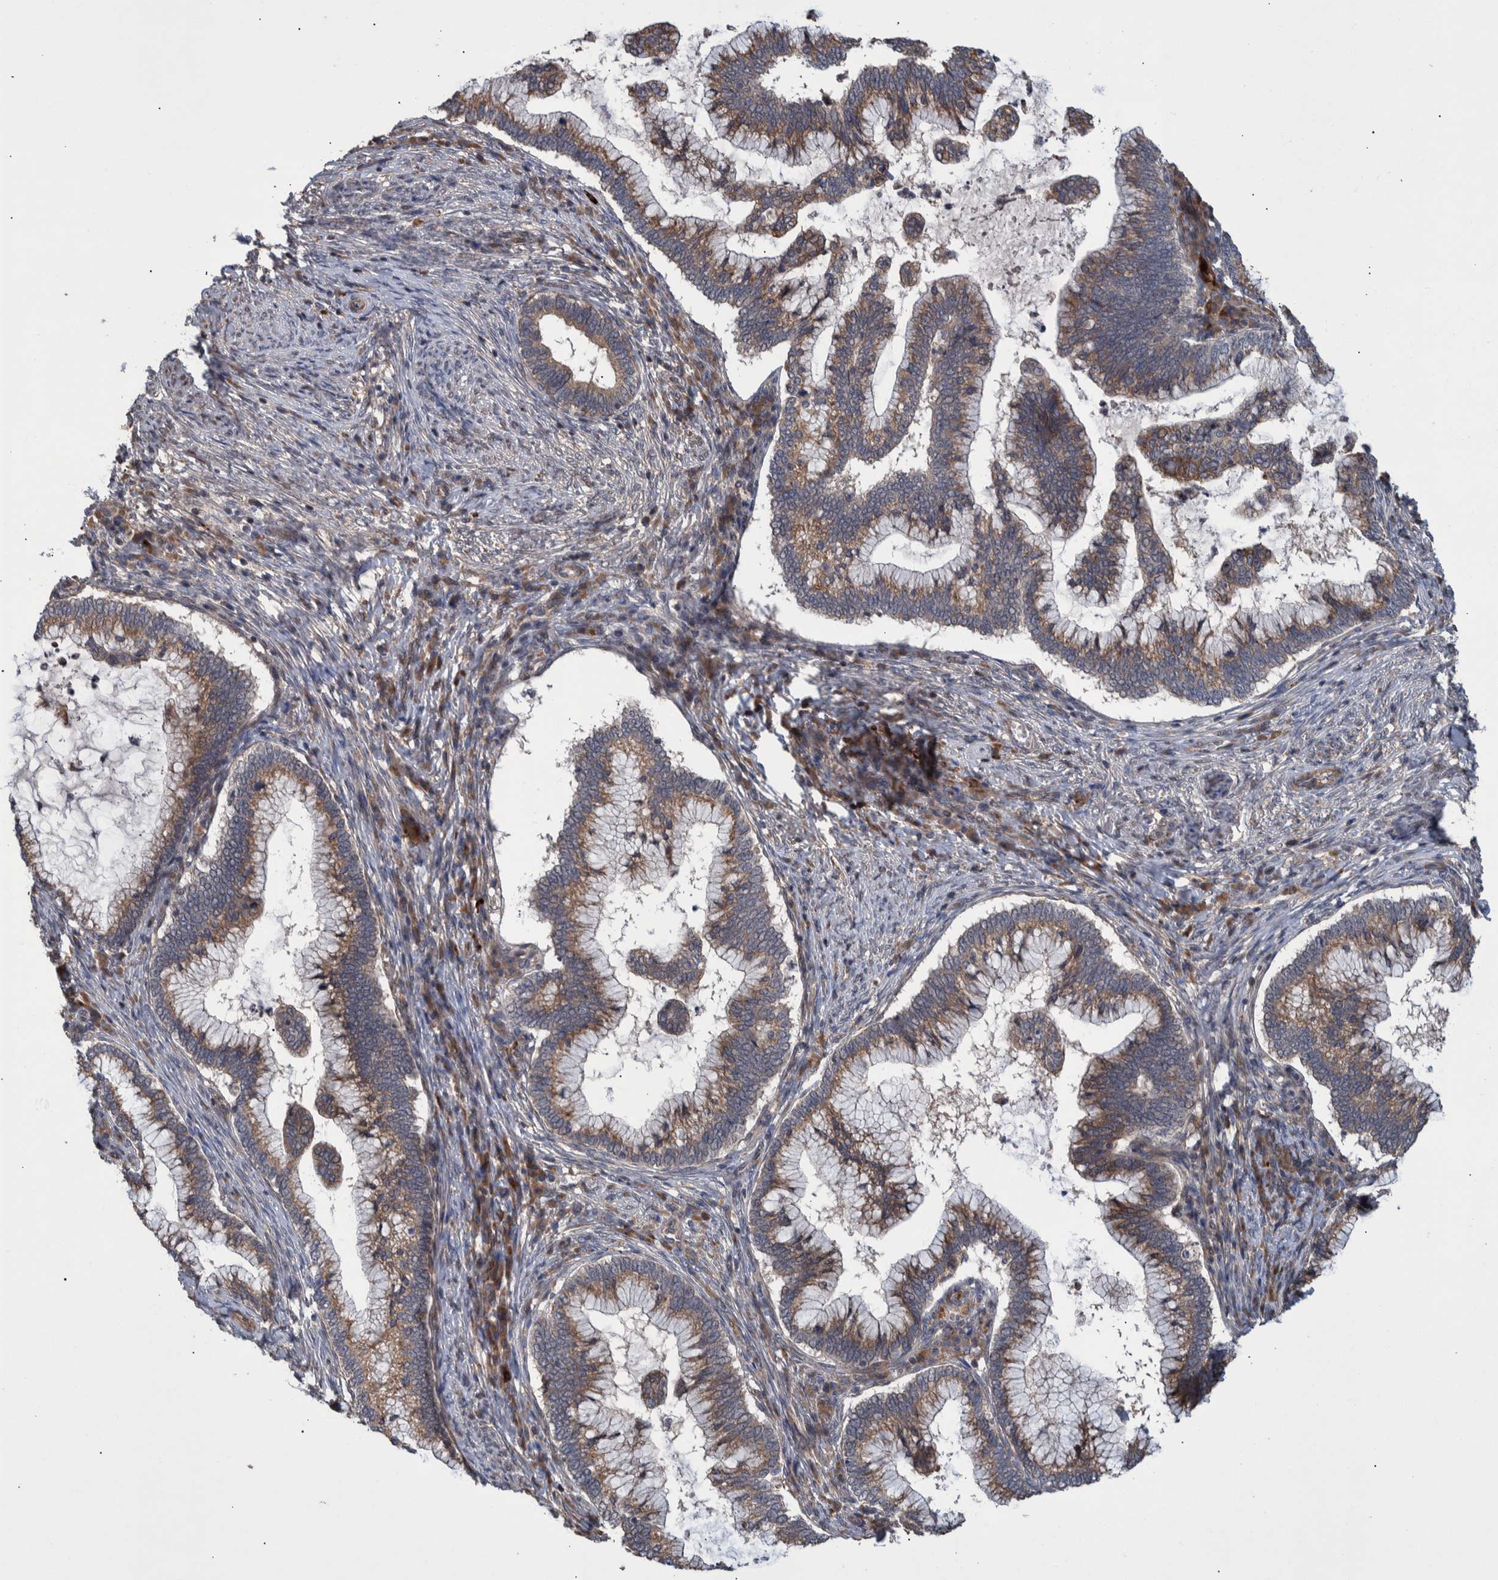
{"staining": {"intensity": "weak", "quantity": ">75%", "location": "cytoplasmic/membranous"}, "tissue": "cervical cancer", "cell_type": "Tumor cells", "image_type": "cancer", "snomed": [{"axis": "morphology", "description": "Adenocarcinoma, NOS"}, {"axis": "topography", "description": "Cervix"}], "caption": "A brown stain shows weak cytoplasmic/membranous staining of a protein in human cervical cancer tumor cells.", "gene": "B3GNTL1", "patient": {"sex": "female", "age": 36}}